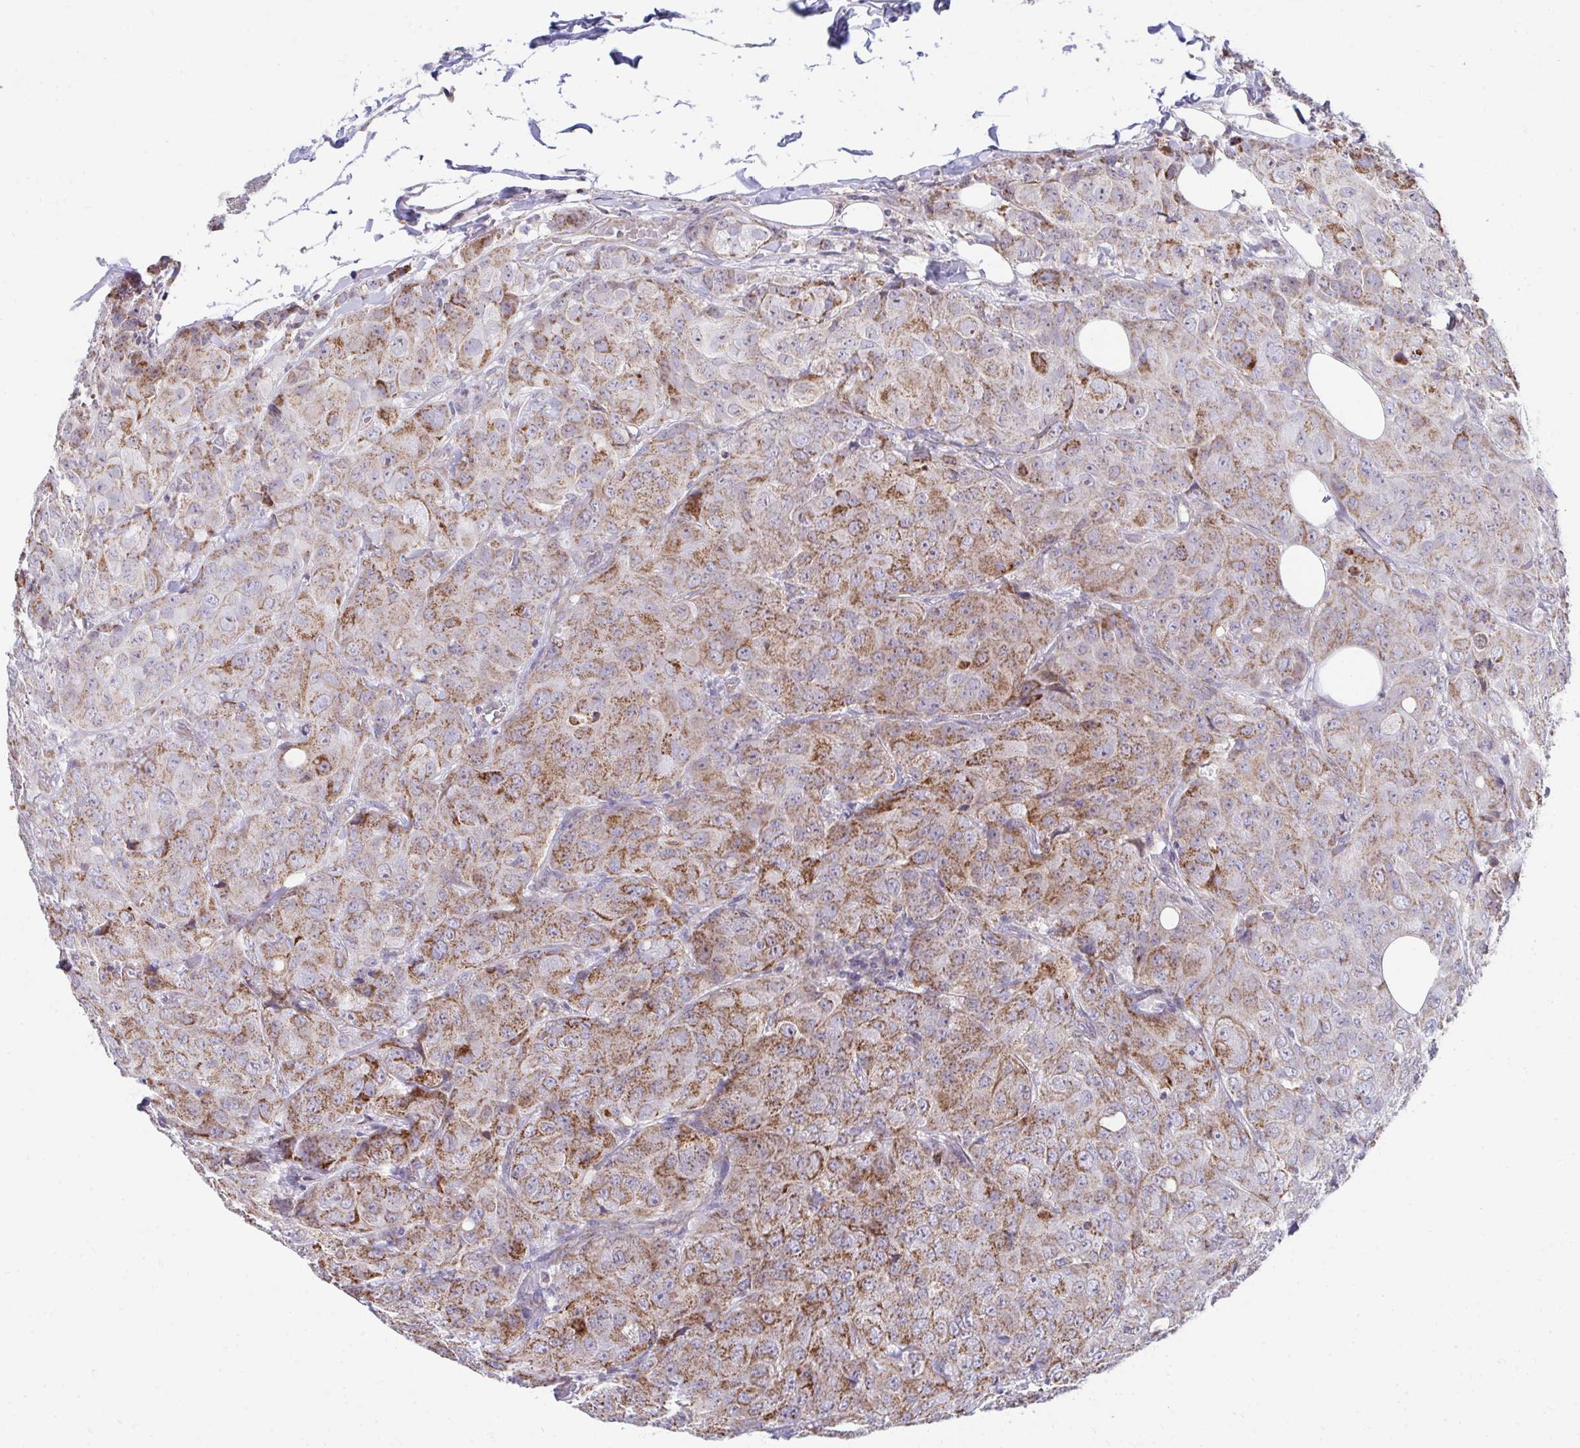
{"staining": {"intensity": "strong", "quantity": ">75%", "location": "cytoplasmic/membranous"}, "tissue": "breast cancer", "cell_type": "Tumor cells", "image_type": "cancer", "snomed": [{"axis": "morphology", "description": "Duct carcinoma"}, {"axis": "topography", "description": "Breast"}], "caption": "Protein staining of breast cancer (intraductal carcinoma) tissue displays strong cytoplasmic/membranous expression in approximately >75% of tumor cells.", "gene": "PRRG3", "patient": {"sex": "female", "age": 43}}